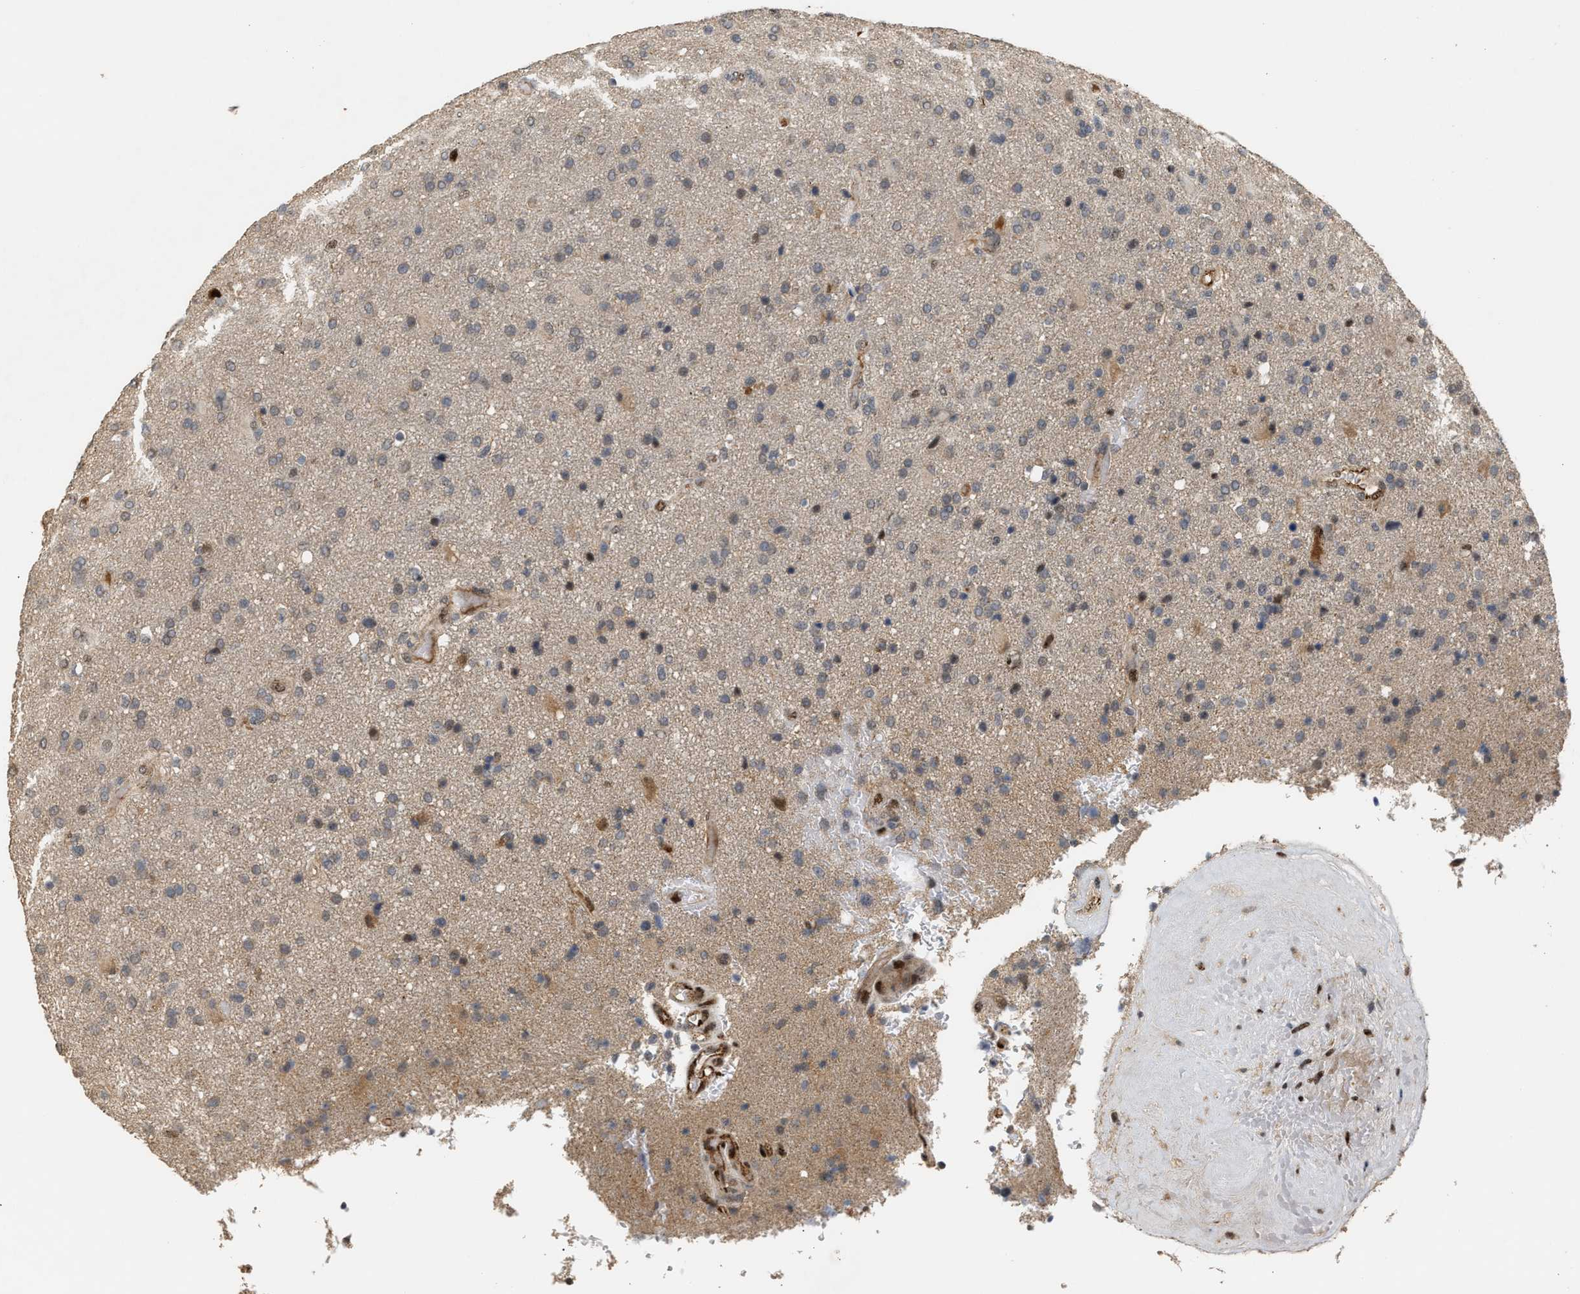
{"staining": {"intensity": "weak", "quantity": "<25%", "location": "cytoplasmic/membranous"}, "tissue": "glioma", "cell_type": "Tumor cells", "image_type": "cancer", "snomed": [{"axis": "morphology", "description": "Glioma, malignant, High grade"}, {"axis": "topography", "description": "Brain"}], "caption": "IHC of human malignant high-grade glioma exhibits no expression in tumor cells.", "gene": "ZFAND5", "patient": {"sex": "male", "age": 72}}